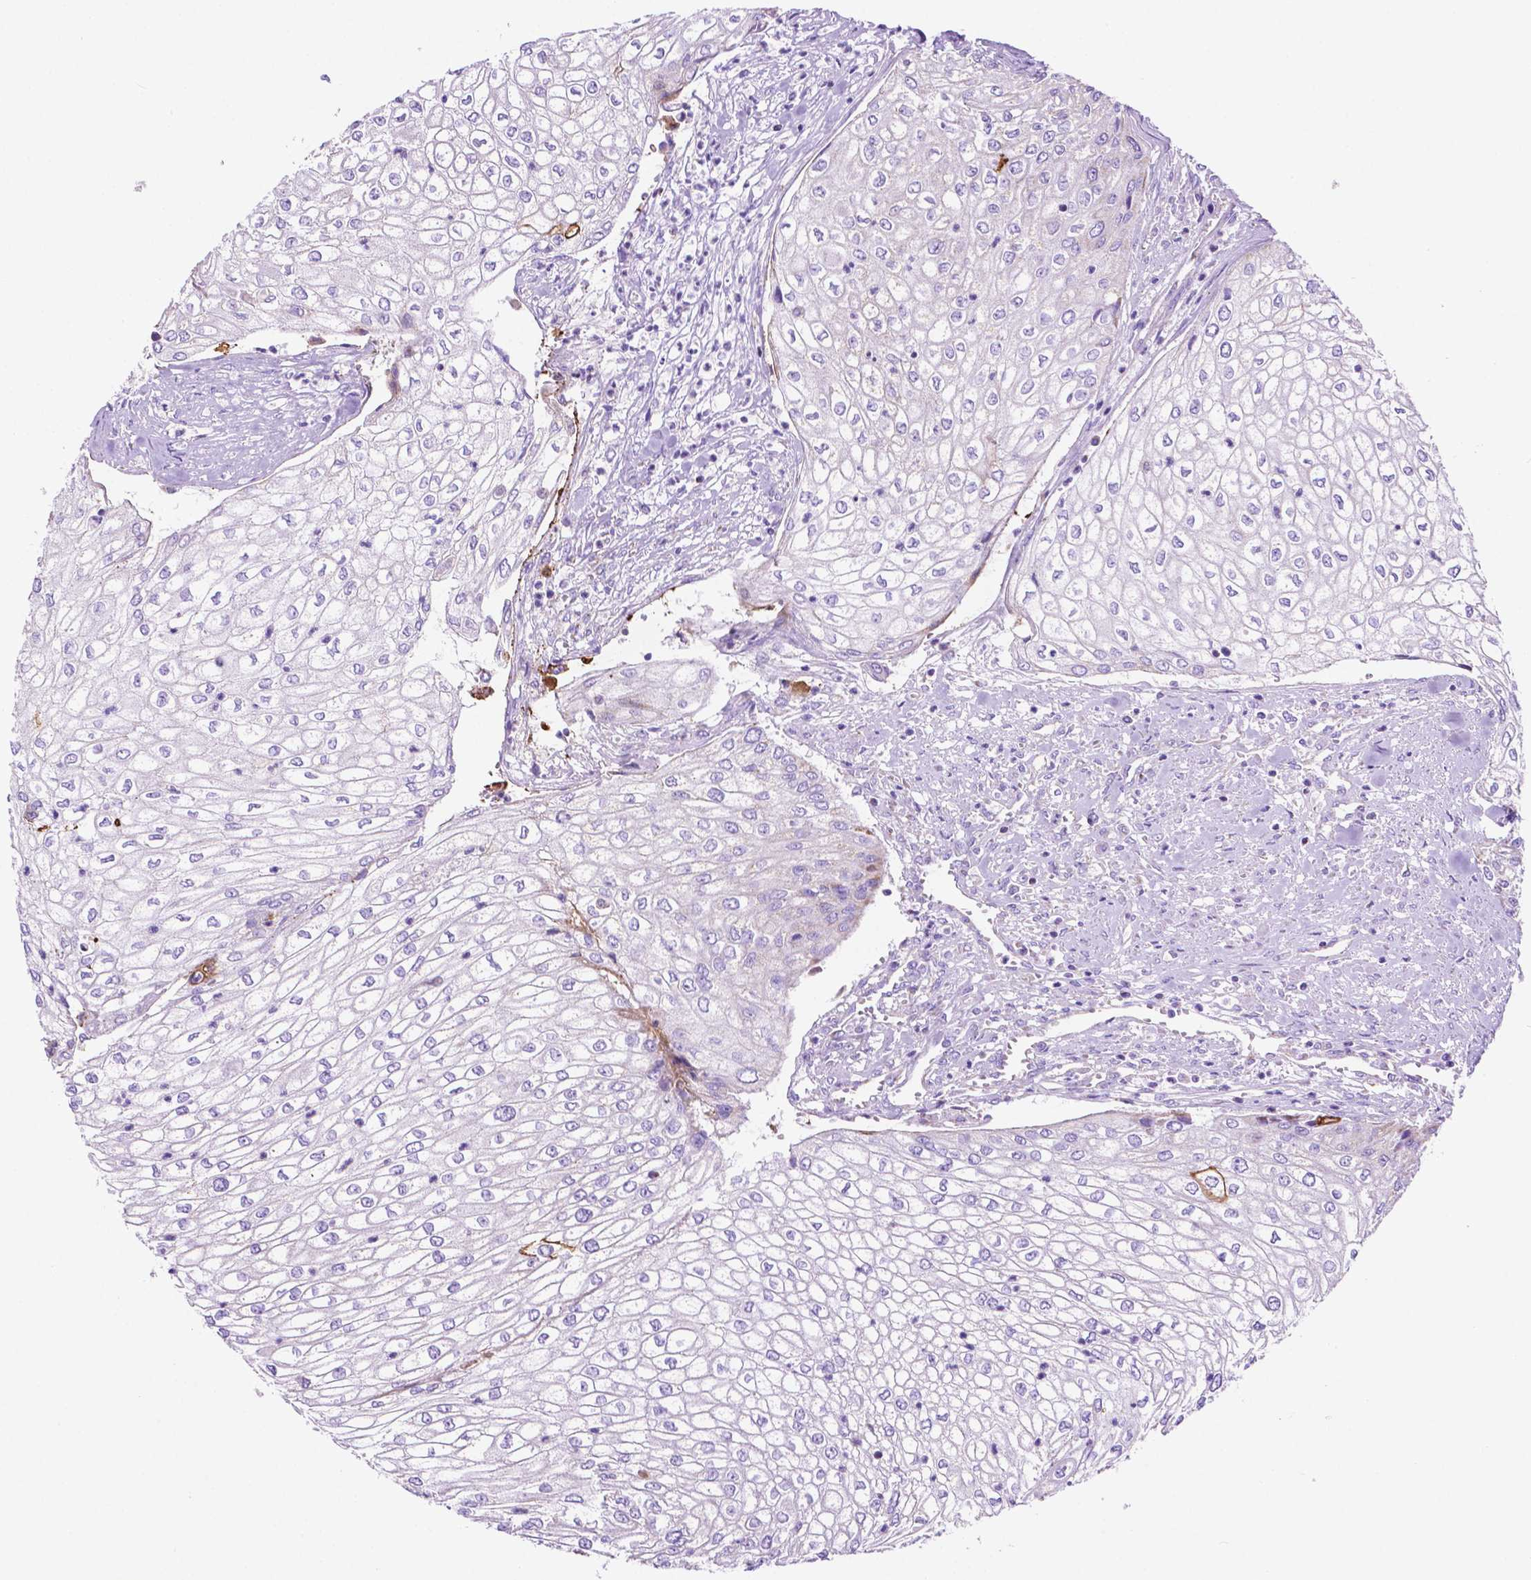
{"staining": {"intensity": "negative", "quantity": "none", "location": "none"}, "tissue": "urothelial cancer", "cell_type": "Tumor cells", "image_type": "cancer", "snomed": [{"axis": "morphology", "description": "Urothelial carcinoma, High grade"}, {"axis": "topography", "description": "Urinary bladder"}], "caption": "DAB (3,3'-diaminobenzidine) immunohistochemical staining of human urothelial cancer demonstrates no significant positivity in tumor cells. The staining is performed using DAB (3,3'-diaminobenzidine) brown chromogen with nuclei counter-stained in using hematoxylin.", "gene": "GDPD5", "patient": {"sex": "male", "age": 62}}